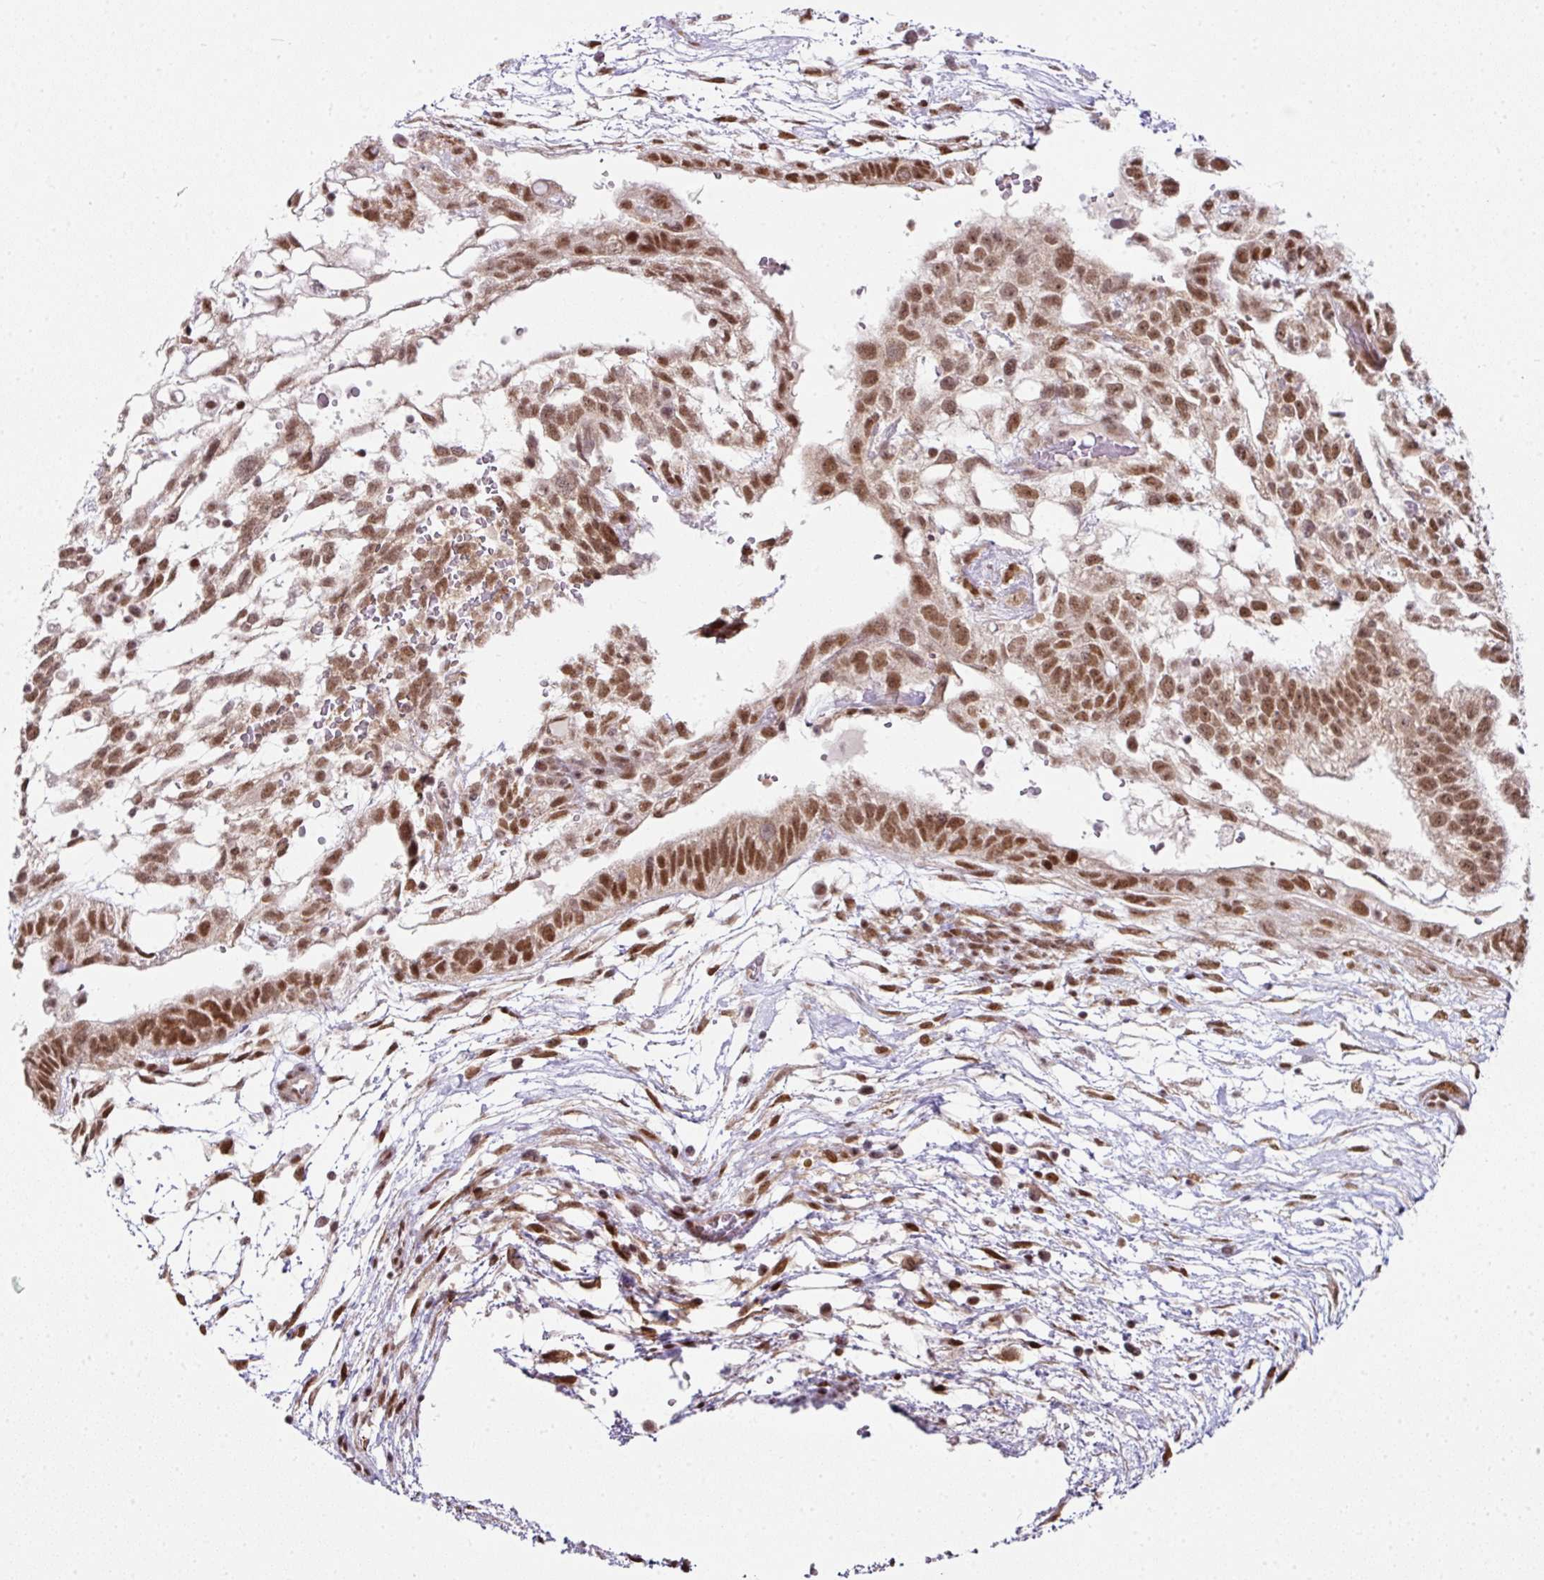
{"staining": {"intensity": "moderate", "quantity": ">75%", "location": "nuclear"}, "tissue": "testis cancer", "cell_type": "Tumor cells", "image_type": "cancer", "snomed": [{"axis": "morphology", "description": "Carcinoma, Embryonal, NOS"}, {"axis": "topography", "description": "Testis"}], "caption": "High-power microscopy captured an immunohistochemistry (IHC) histopathology image of testis cancer, revealing moderate nuclear positivity in about >75% of tumor cells.", "gene": "NFYA", "patient": {"sex": "male", "age": 32}}